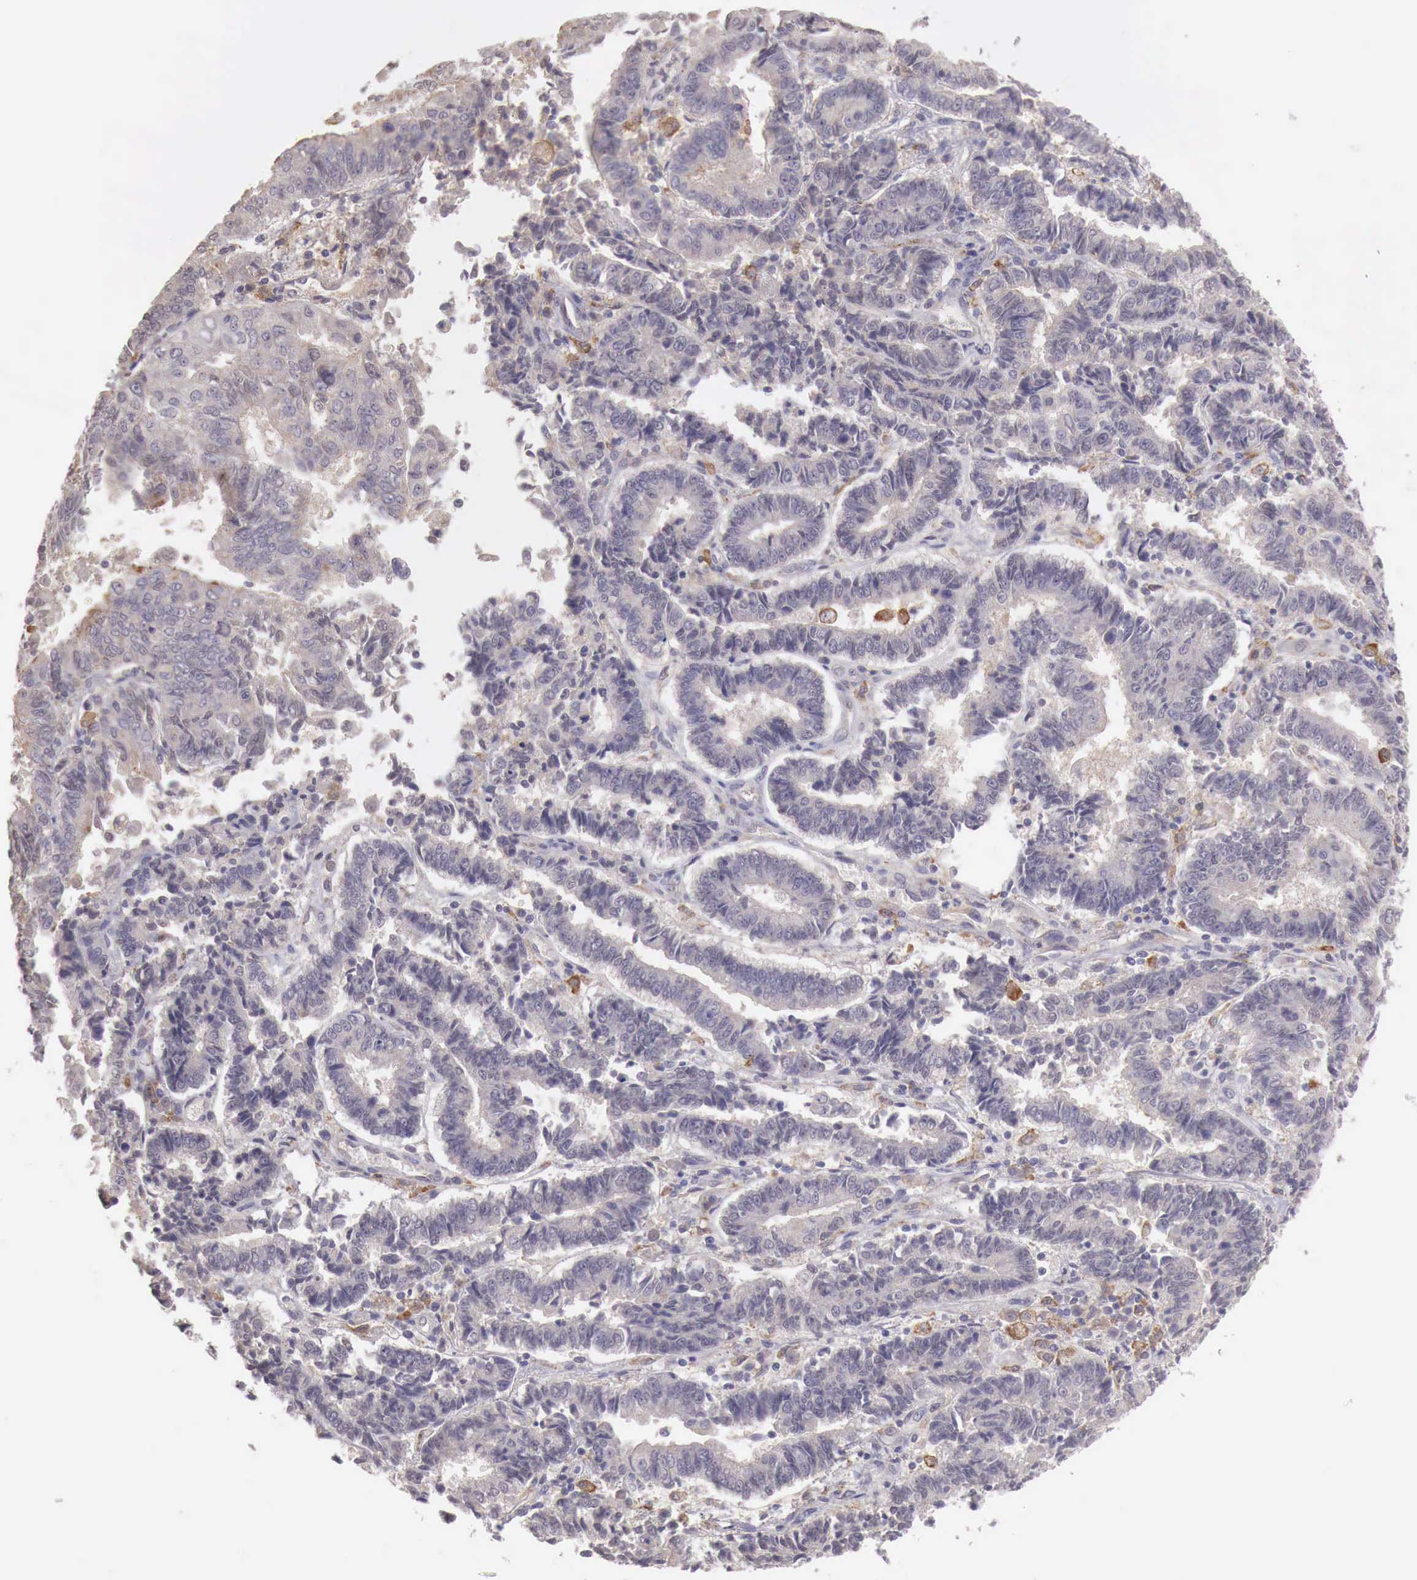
{"staining": {"intensity": "weak", "quantity": "25%-75%", "location": "cytoplasmic/membranous"}, "tissue": "endometrial cancer", "cell_type": "Tumor cells", "image_type": "cancer", "snomed": [{"axis": "morphology", "description": "Adenocarcinoma, NOS"}, {"axis": "topography", "description": "Endometrium"}], "caption": "This histopathology image displays endometrial adenocarcinoma stained with immunohistochemistry (IHC) to label a protein in brown. The cytoplasmic/membranous of tumor cells show weak positivity for the protein. Nuclei are counter-stained blue.", "gene": "CHRDL1", "patient": {"sex": "female", "age": 75}}